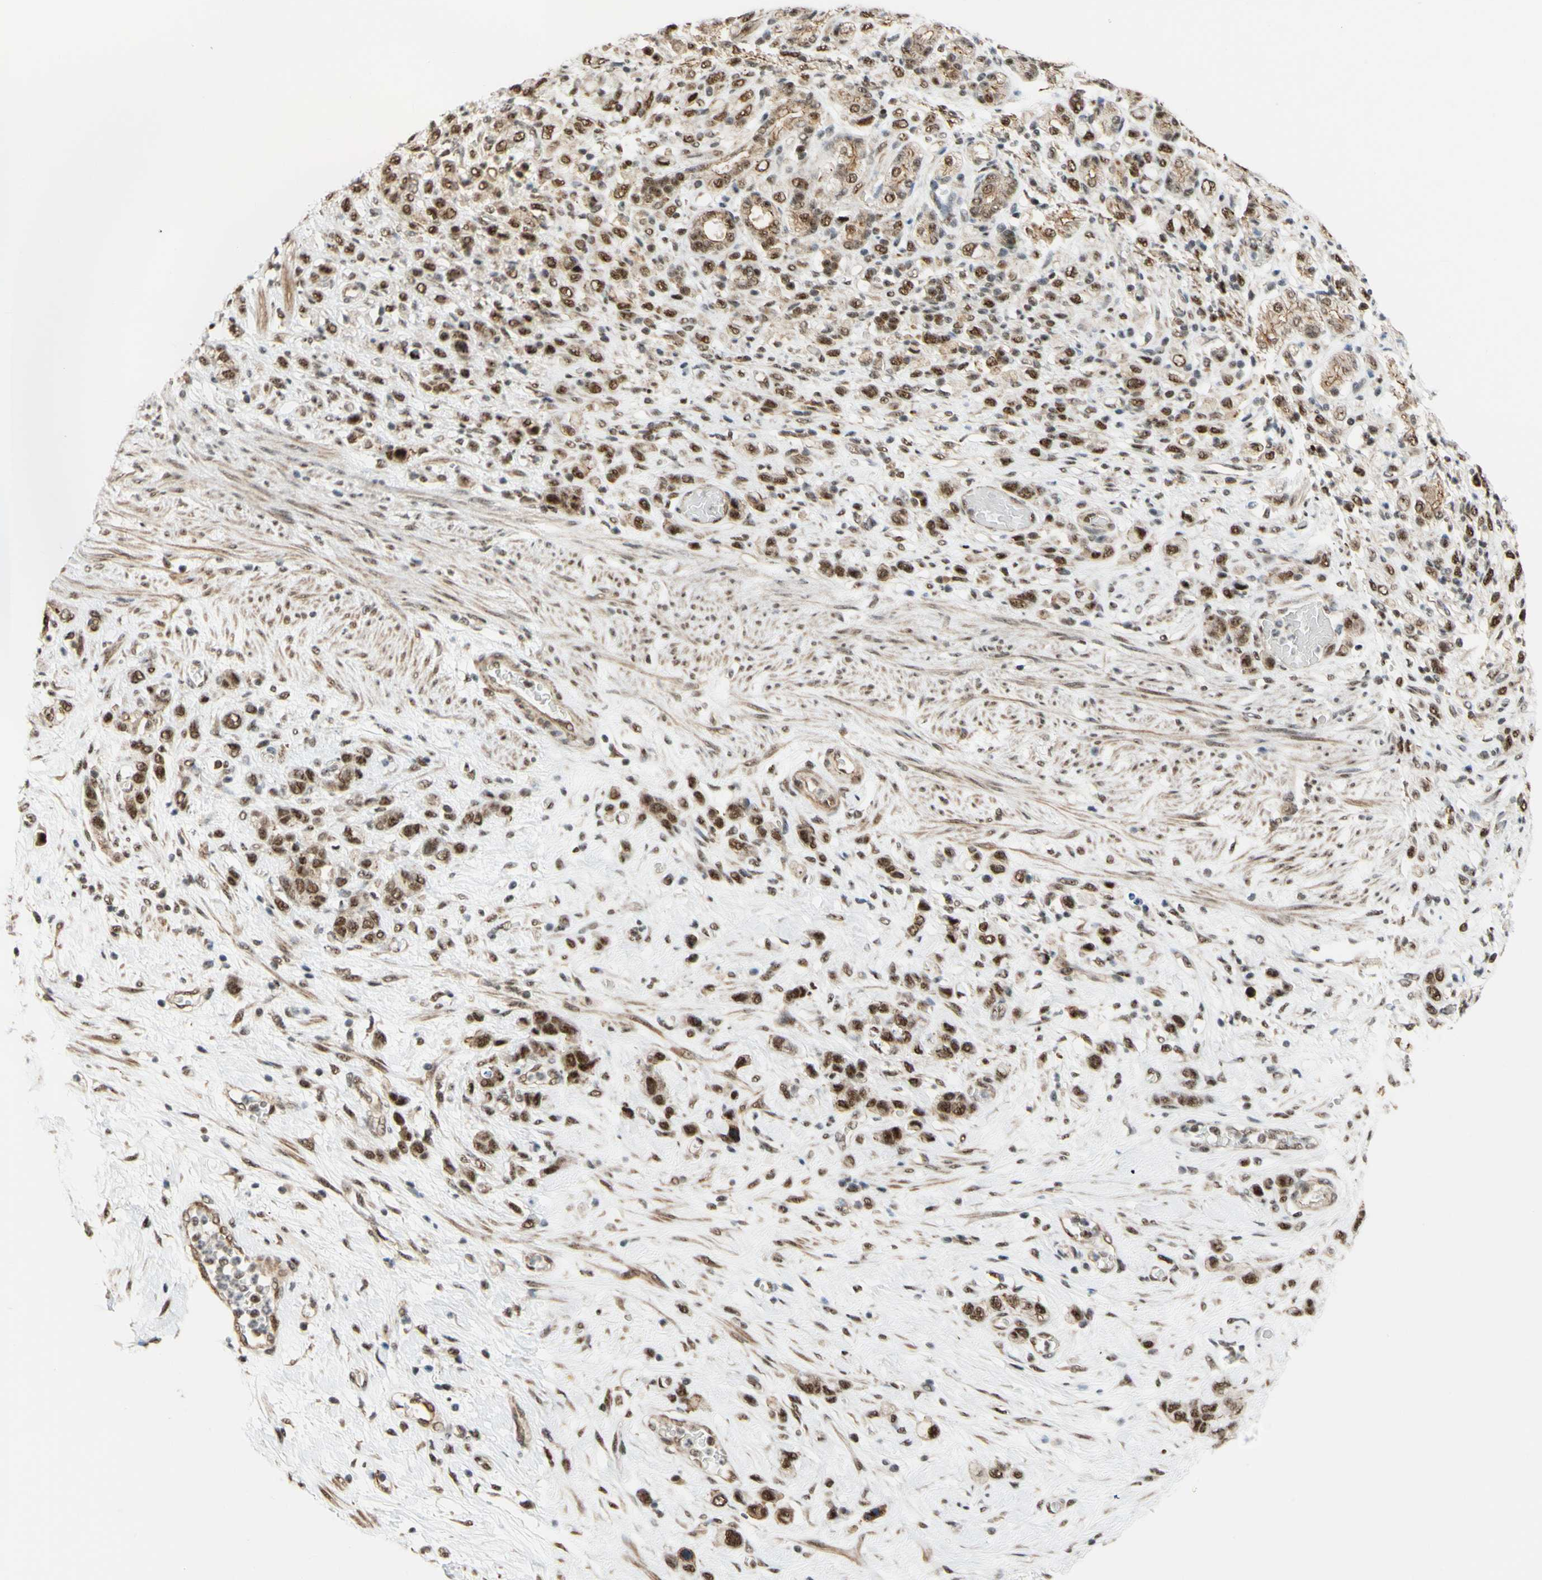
{"staining": {"intensity": "moderate", "quantity": ">75%", "location": "nuclear"}, "tissue": "stomach cancer", "cell_type": "Tumor cells", "image_type": "cancer", "snomed": [{"axis": "morphology", "description": "Adenocarcinoma, NOS"}, {"axis": "morphology", "description": "Adenocarcinoma, High grade"}, {"axis": "topography", "description": "Stomach, upper"}, {"axis": "topography", "description": "Stomach, lower"}], "caption": "The immunohistochemical stain highlights moderate nuclear staining in tumor cells of stomach cancer tissue. (brown staining indicates protein expression, while blue staining denotes nuclei).", "gene": "SAP18", "patient": {"sex": "female", "age": 65}}